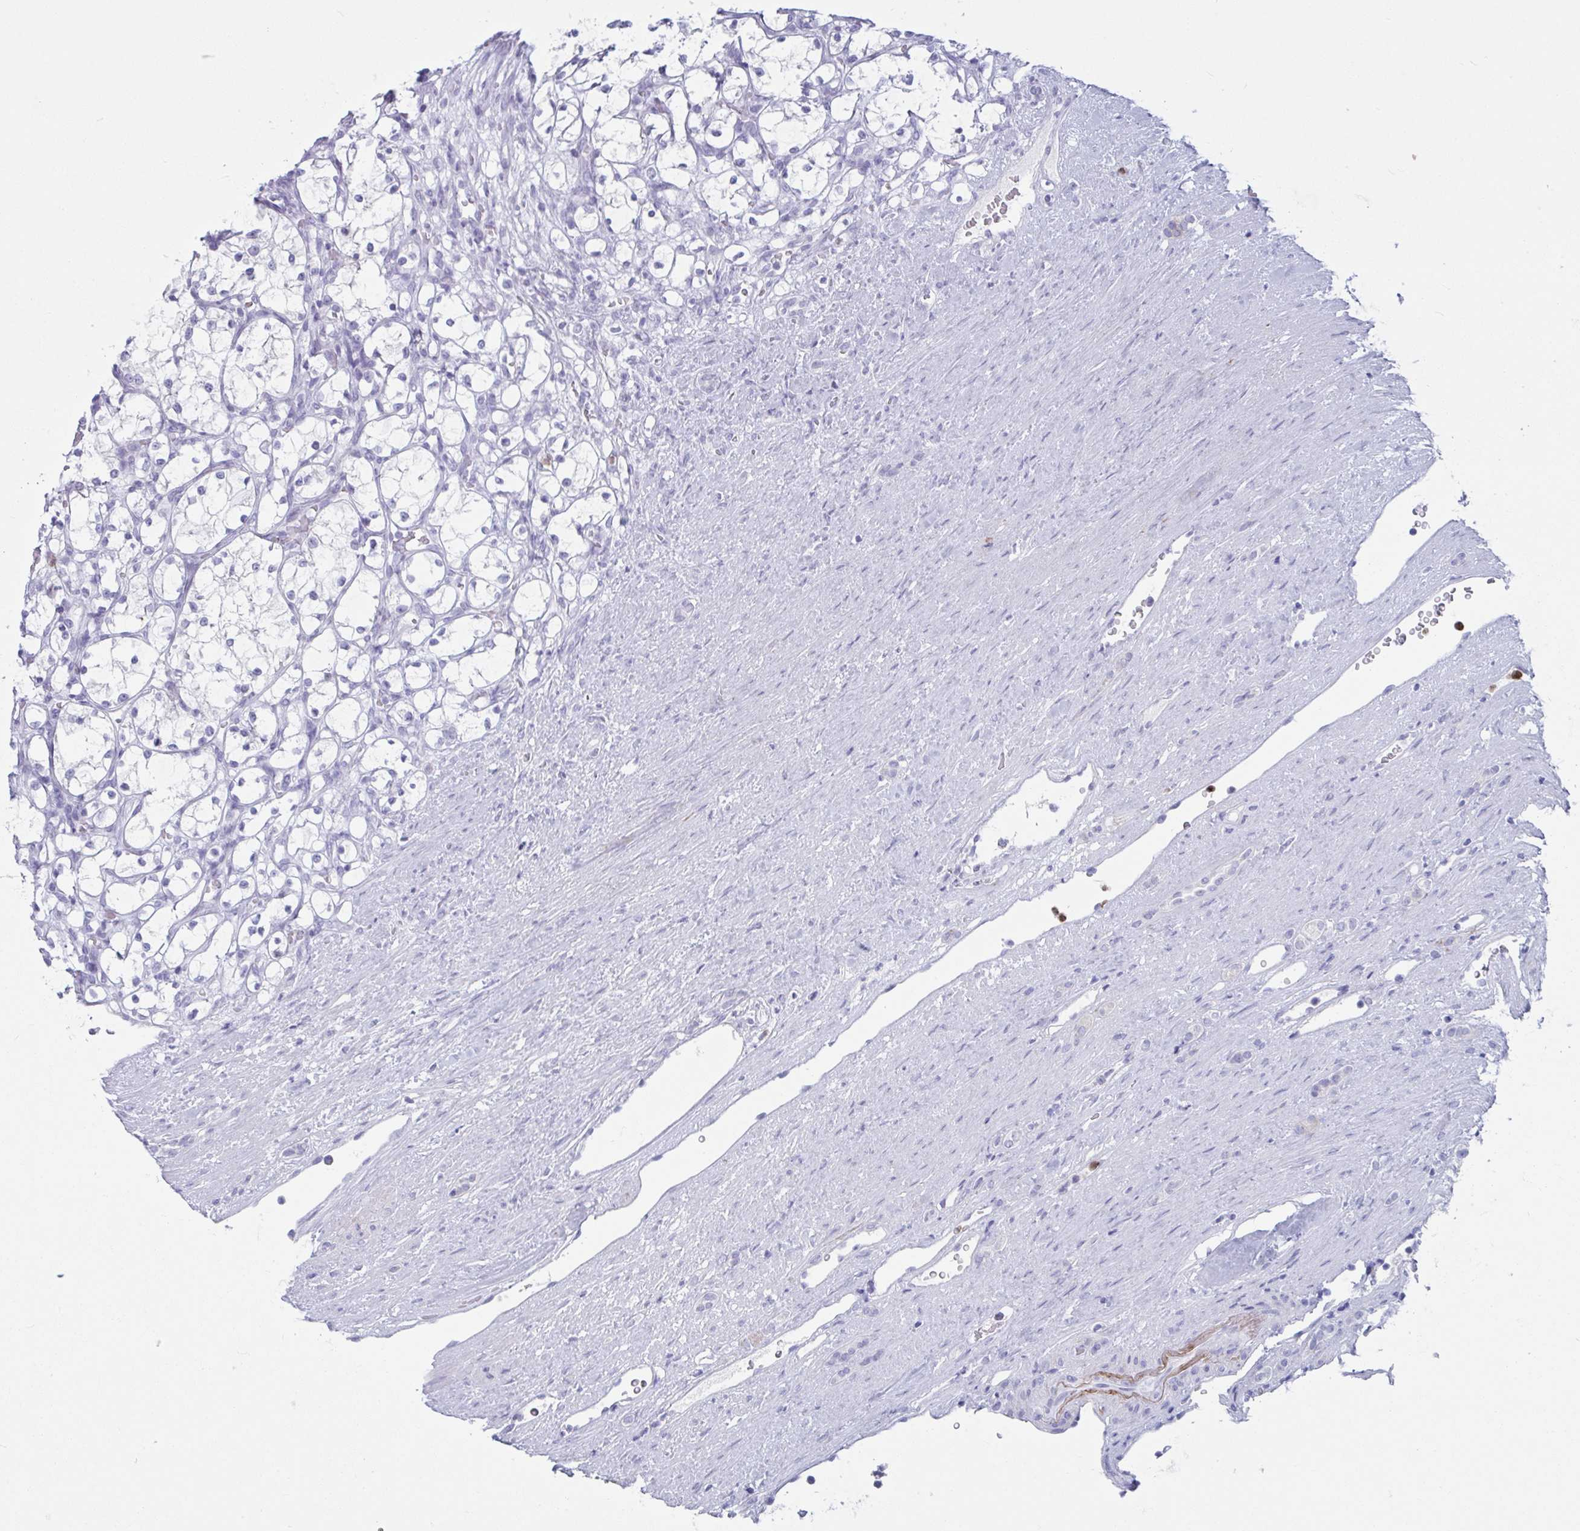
{"staining": {"intensity": "negative", "quantity": "none", "location": "none"}, "tissue": "renal cancer", "cell_type": "Tumor cells", "image_type": "cancer", "snomed": [{"axis": "morphology", "description": "Adenocarcinoma, NOS"}, {"axis": "topography", "description": "Kidney"}], "caption": "High magnification brightfield microscopy of renal adenocarcinoma stained with DAB (3,3'-diaminobenzidine) (brown) and counterstained with hematoxylin (blue): tumor cells show no significant expression.", "gene": "CYP4F11", "patient": {"sex": "female", "age": 69}}